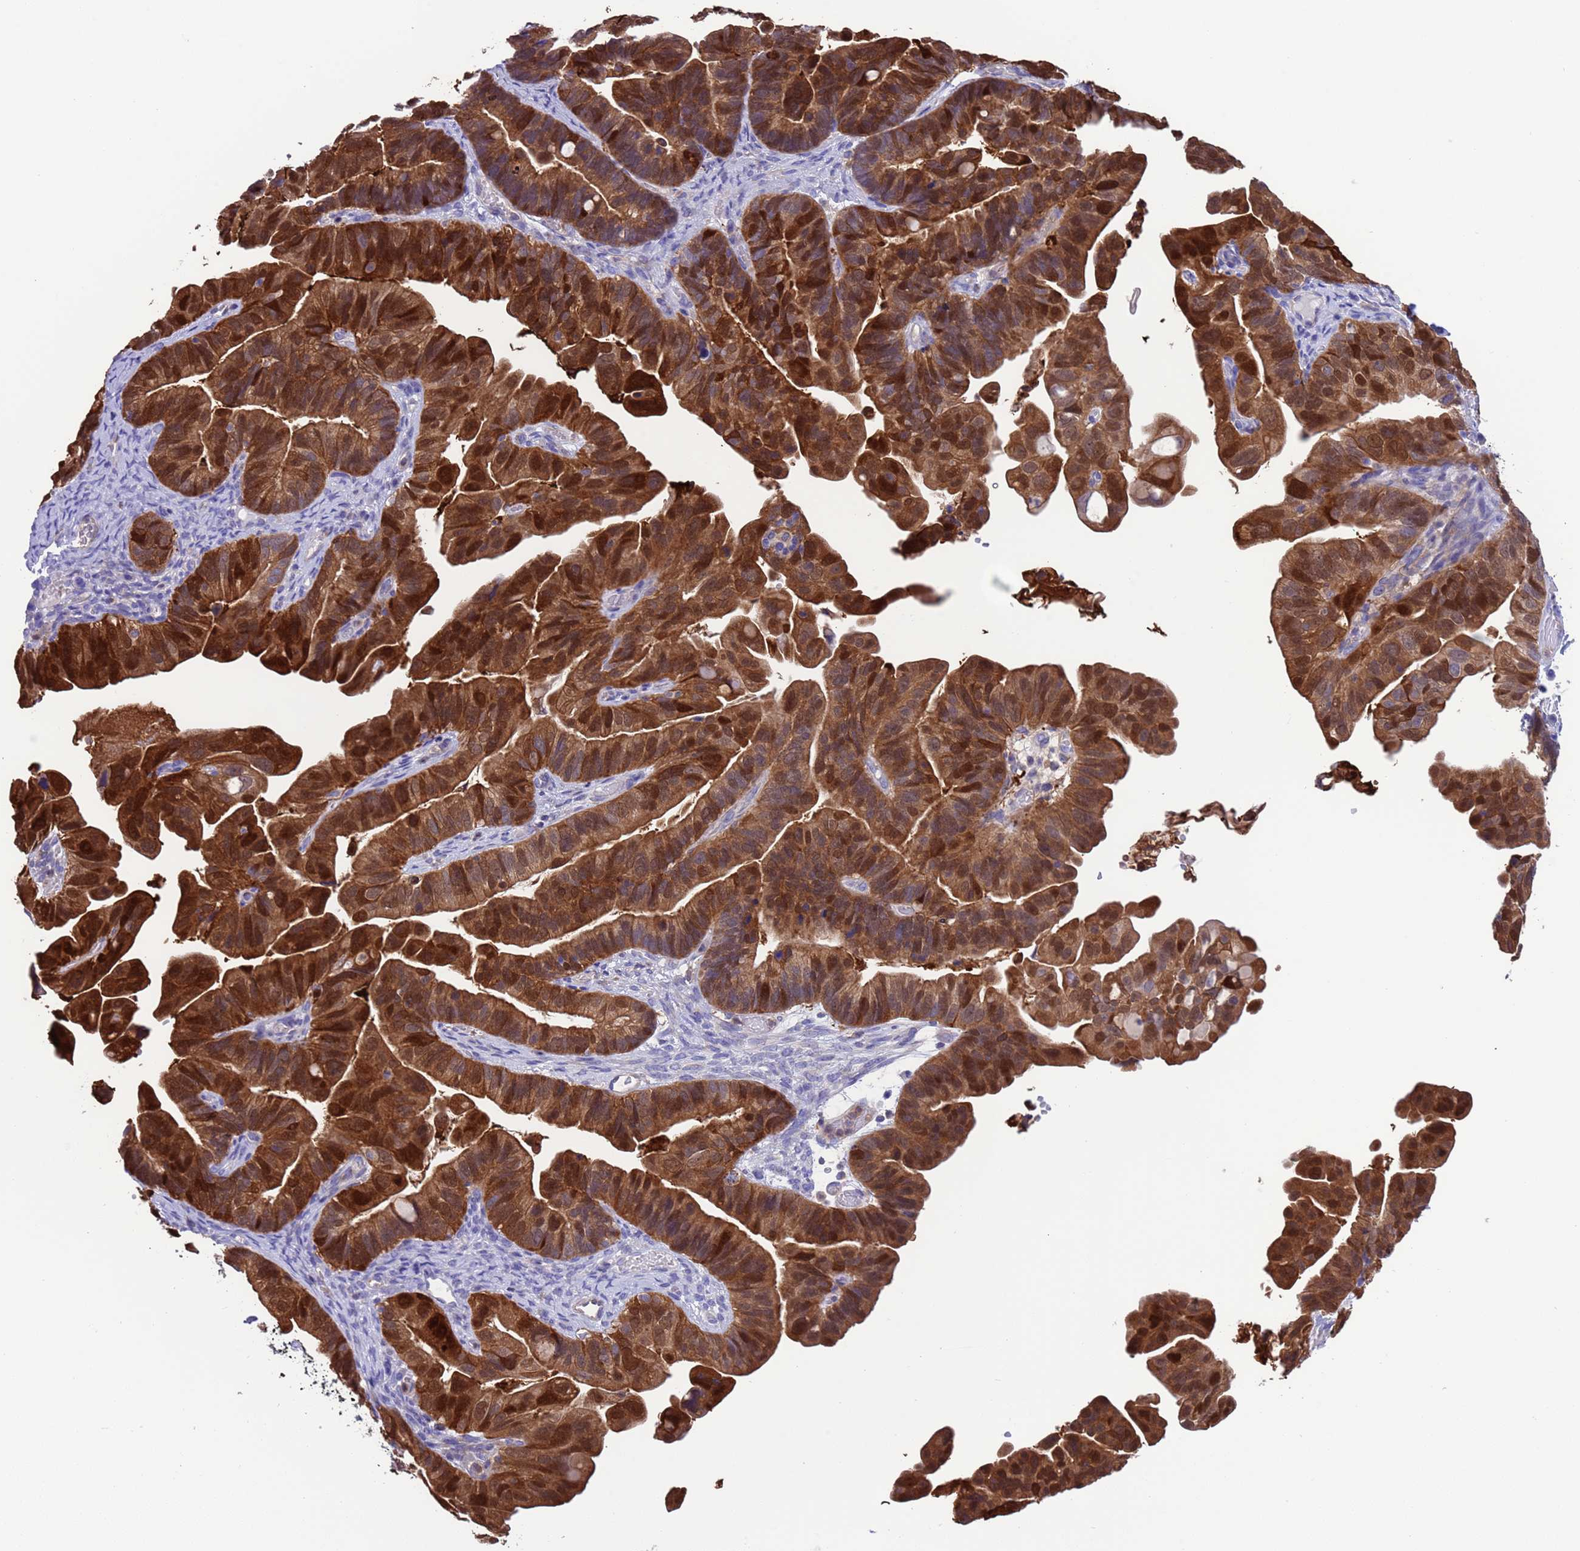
{"staining": {"intensity": "strong", "quantity": ">75%", "location": "cytoplasmic/membranous,nuclear"}, "tissue": "ovarian cancer", "cell_type": "Tumor cells", "image_type": "cancer", "snomed": [{"axis": "morphology", "description": "Cystadenocarcinoma, serous, NOS"}, {"axis": "topography", "description": "Ovary"}], "caption": "Immunohistochemistry micrograph of neoplastic tissue: ovarian serous cystadenocarcinoma stained using immunohistochemistry demonstrates high levels of strong protein expression localized specifically in the cytoplasmic/membranous and nuclear of tumor cells, appearing as a cytoplasmic/membranous and nuclear brown color.", "gene": "C6orf47", "patient": {"sex": "female", "age": 56}}